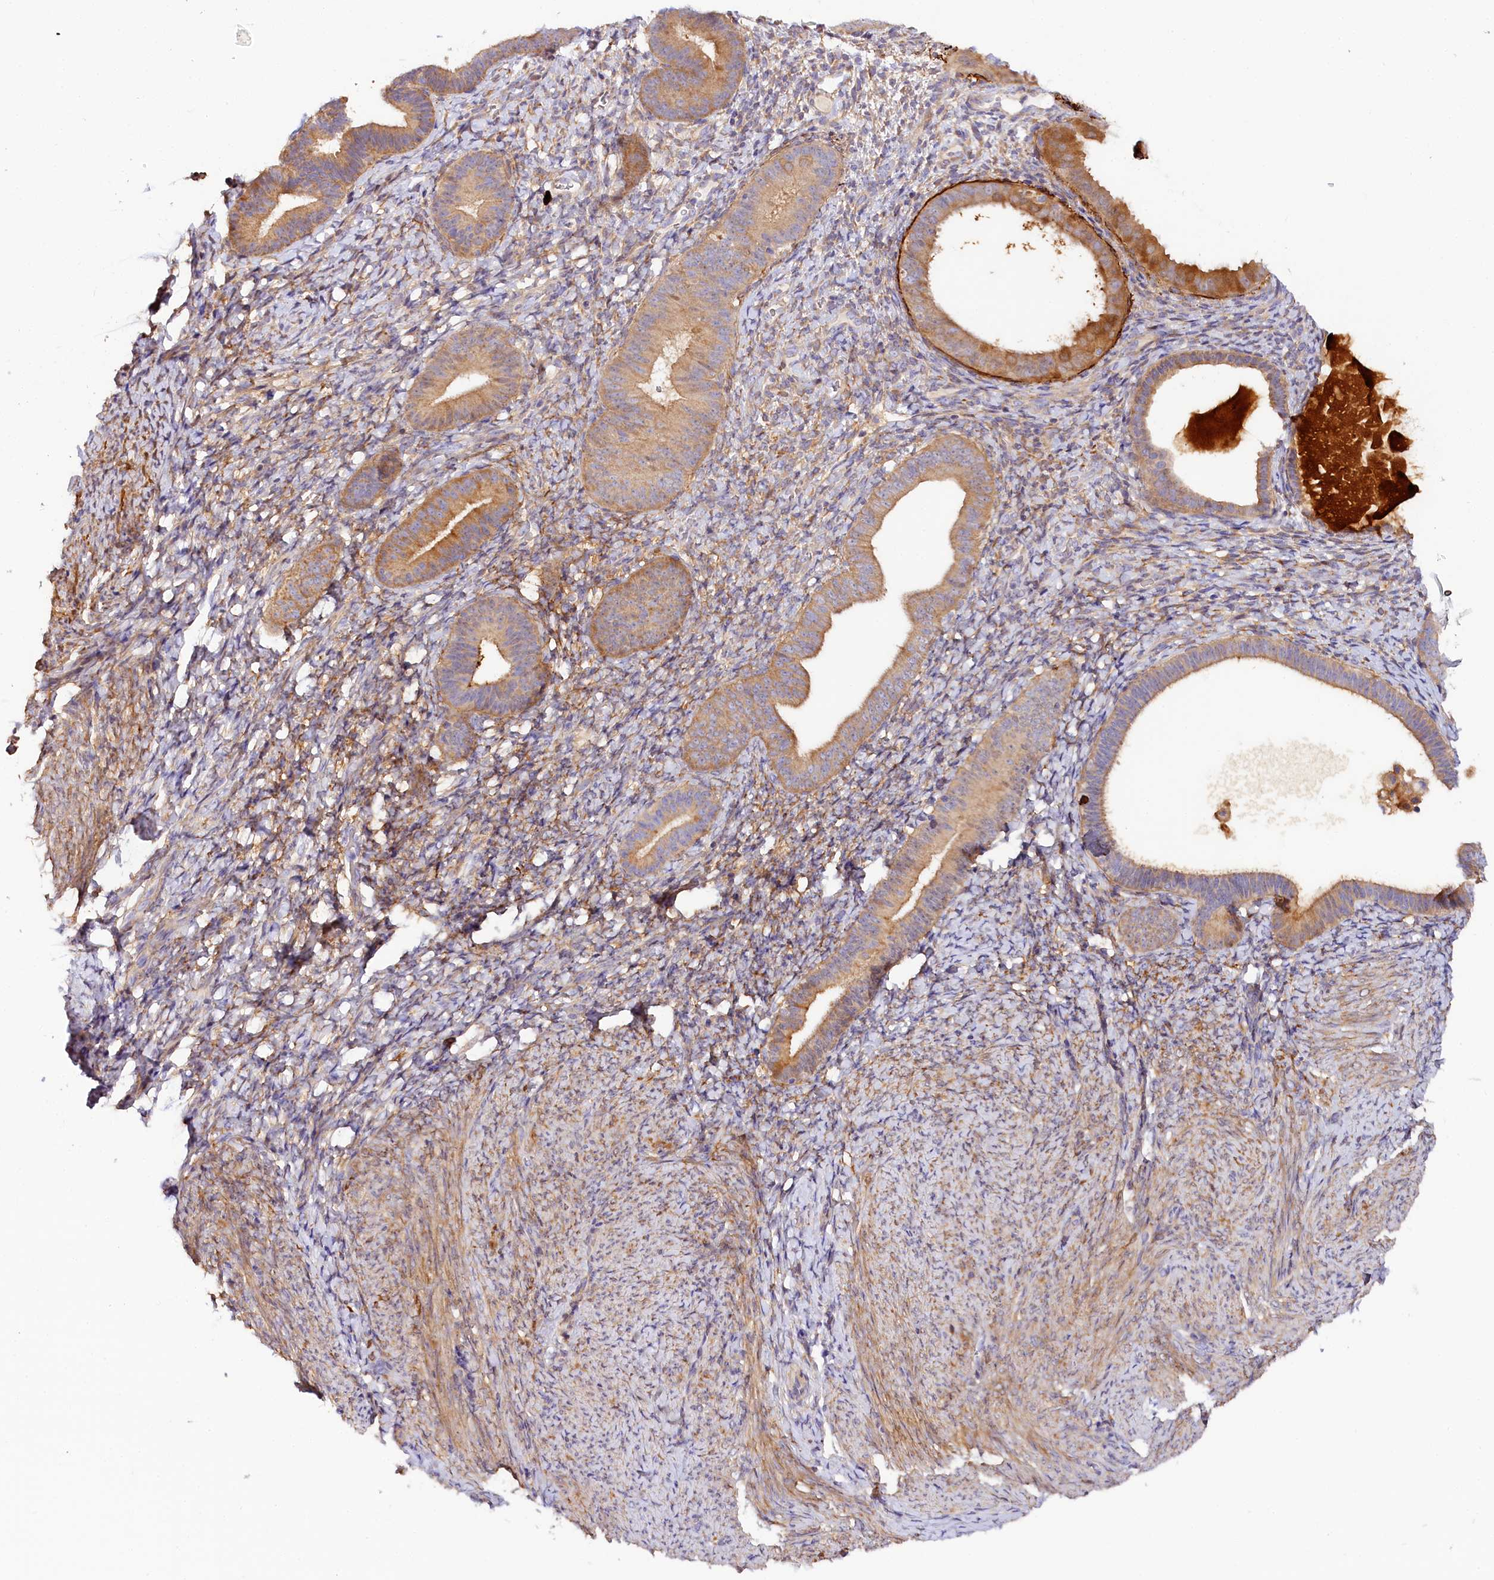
{"staining": {"intensity": "moderate", "quantity": "25%-75%", "location": "cytoplasmic/membranous"}, "tissue": "endometrium", "cell_type": "Cells in endometrial stroma", "image_type": "normal", "snomed": [{"axis": "morphology", "description": "Normal tissue, NOS"}, {"axis": "topography", "description": "Endometrium"}], "caption": "A photomicrograph of endometrium stained for a protein displays moderate cytoplasmic/membranous brown staining in cells in endometrial stroma. (Stains: DAB in brown, nuclei in blue, Microscopy: brightfield microscopy at high magnification).", "gene": "KATNB1", "patient": {"sex": "female", "age": 65}}